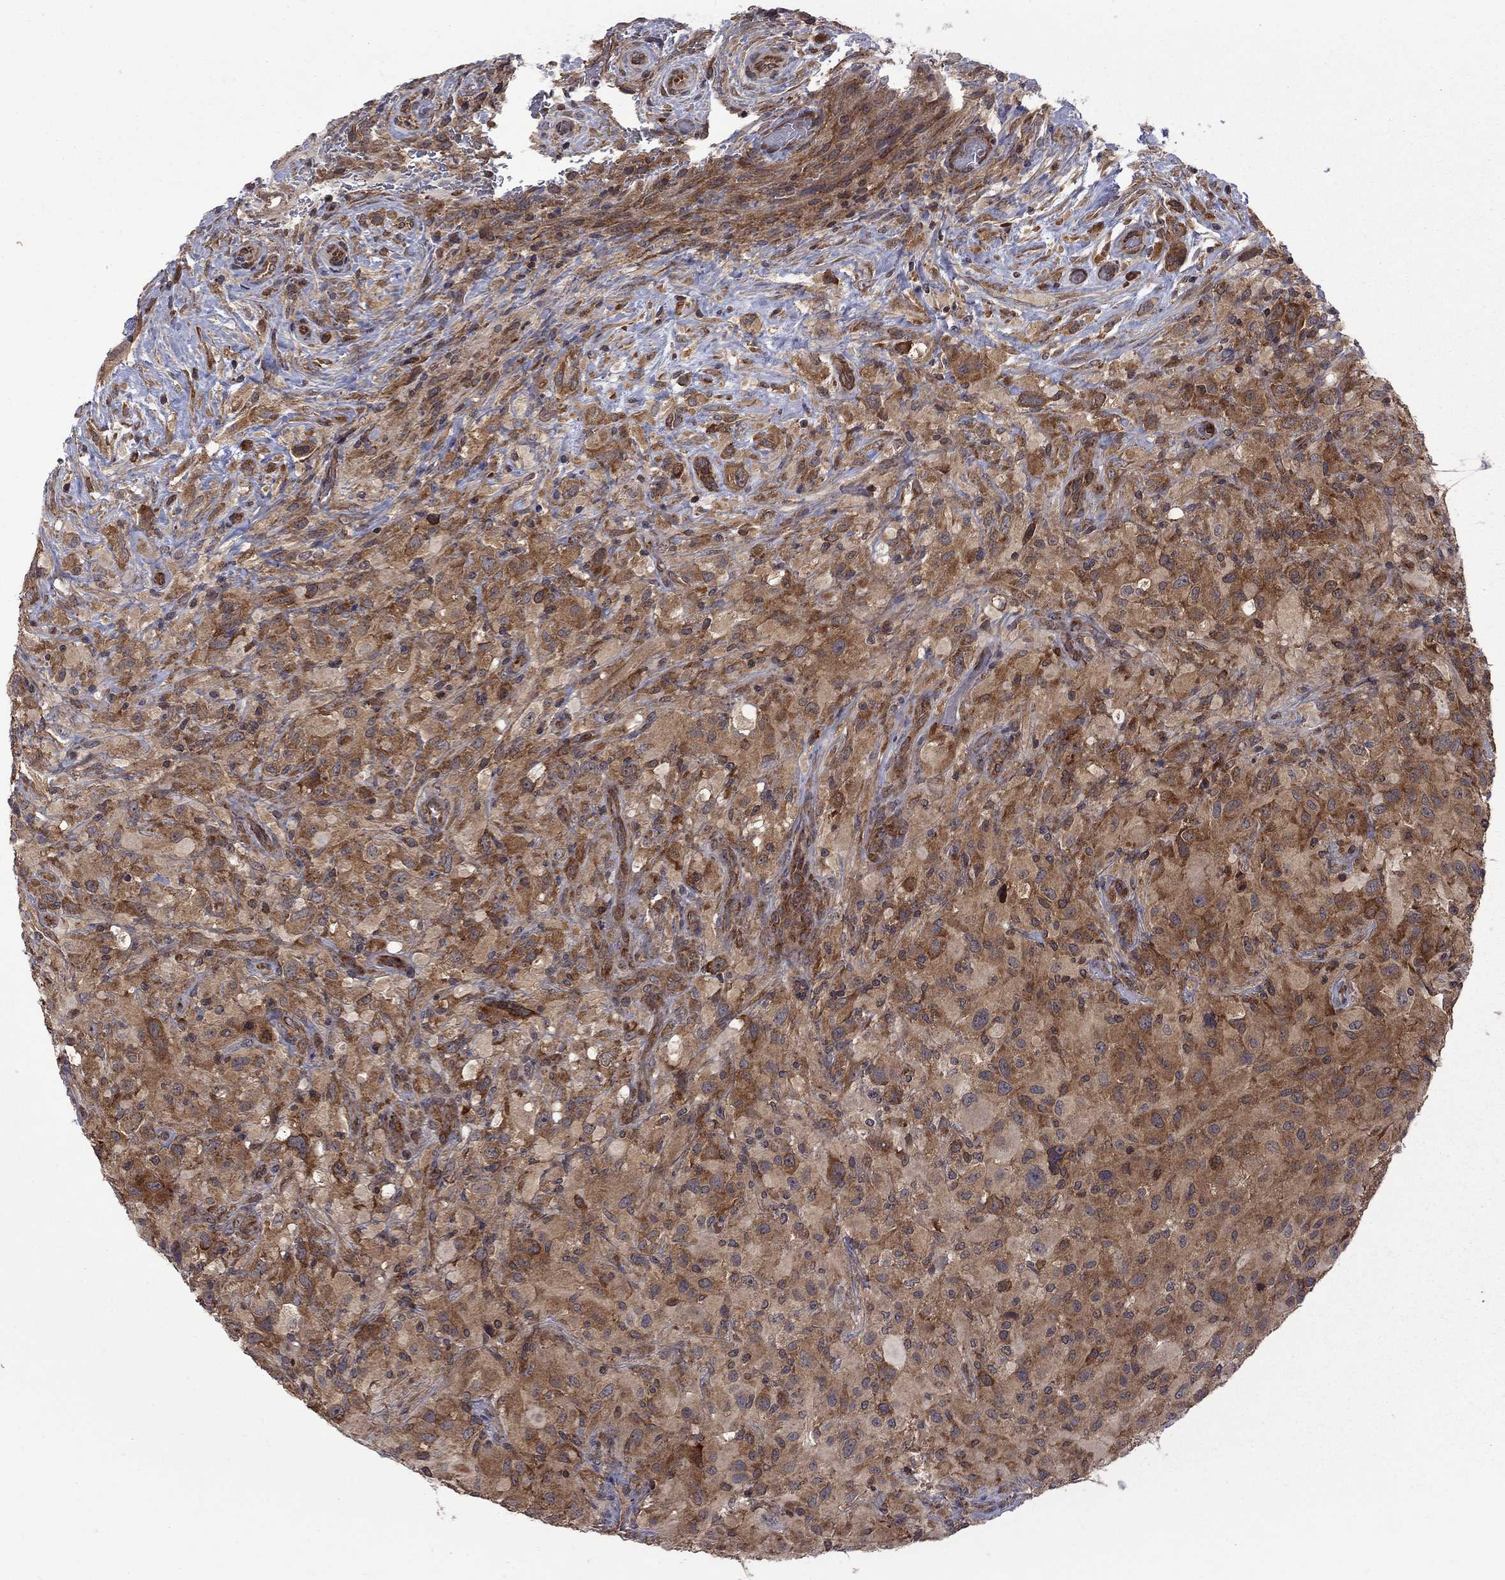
{"staining": {"intensity": "strong", "quantity": "25%-75%", "location": "cytoplasmic/membranous"}, "tissue": "glioma", "cell_type": "Tumor cells", "image_type": "cancer", "snomed": [{"axis": "morphology", "description": "Glioma, malignant, High grade"}, {"axis": "topography", "description": "Cerebral cortex"}], "caption": "Immunohistochemistry (IHC) staining of glioma, which displays high levels of strong cytoplasmic/membranous expression in approximately 25%-75% of tumor cells indicating strong cytoplasmic/membranous protein positivity. The staining was performed using DAB (3,3'-diaminobenzidine) (brown) for protein detection and nuclei were counterstained in hematoxylin (blue).", "gene": "NAA50", "patient": {"sex": "male", "age": 35}}